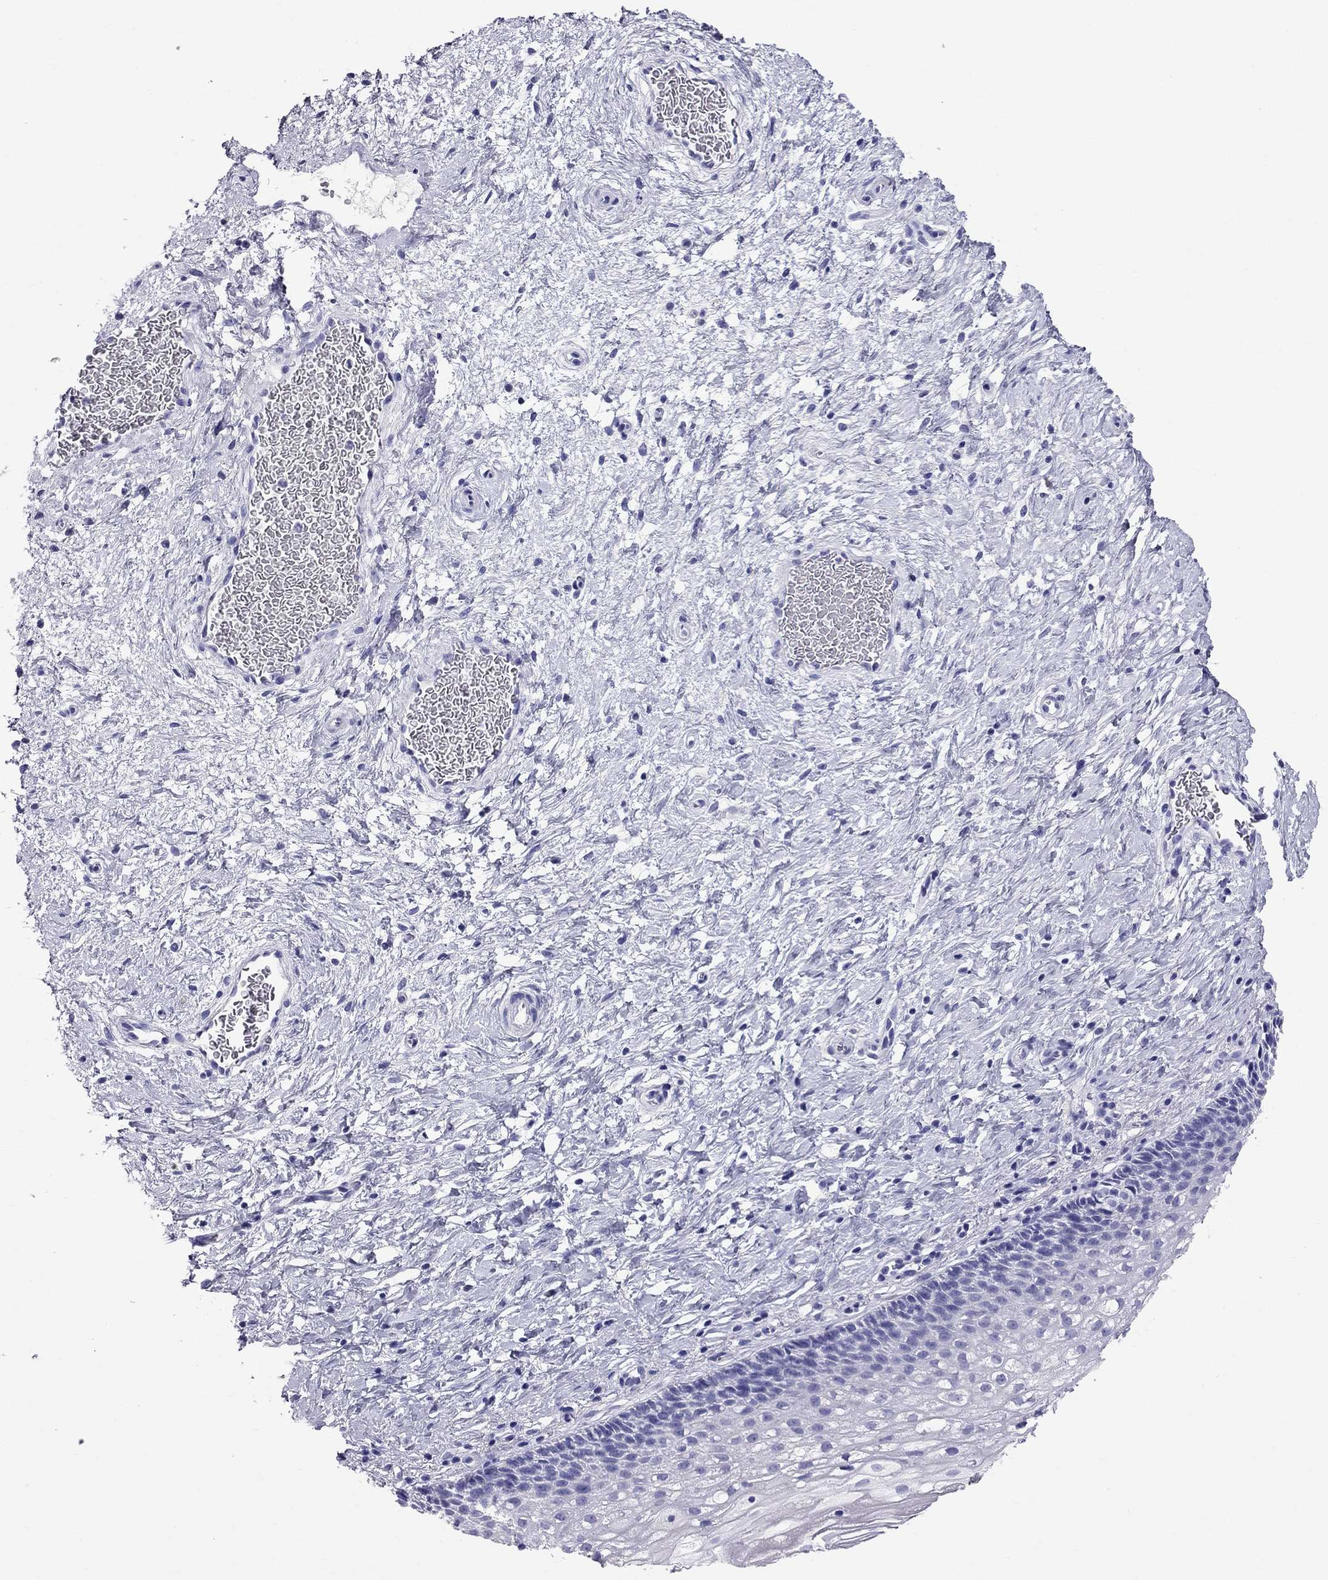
{"staining": {"intensity": "negative", "quantity": "none", "location": "none"}, "tissue": "cervix", "cell_type": "Glandular cells", "image_type": "normal", "snomed": [{"axis": "morphology", "description": "Normal tissue, NOS"}, {"axis": "topography", "description": "Cervix"}], "caption": "IHC micrograph of unremarkable human cervix stained for a protein (brown), which displays no positivity in glandular cells.", "gene": "TTLL13", "patient": {"sex": "female", "age": 34}}